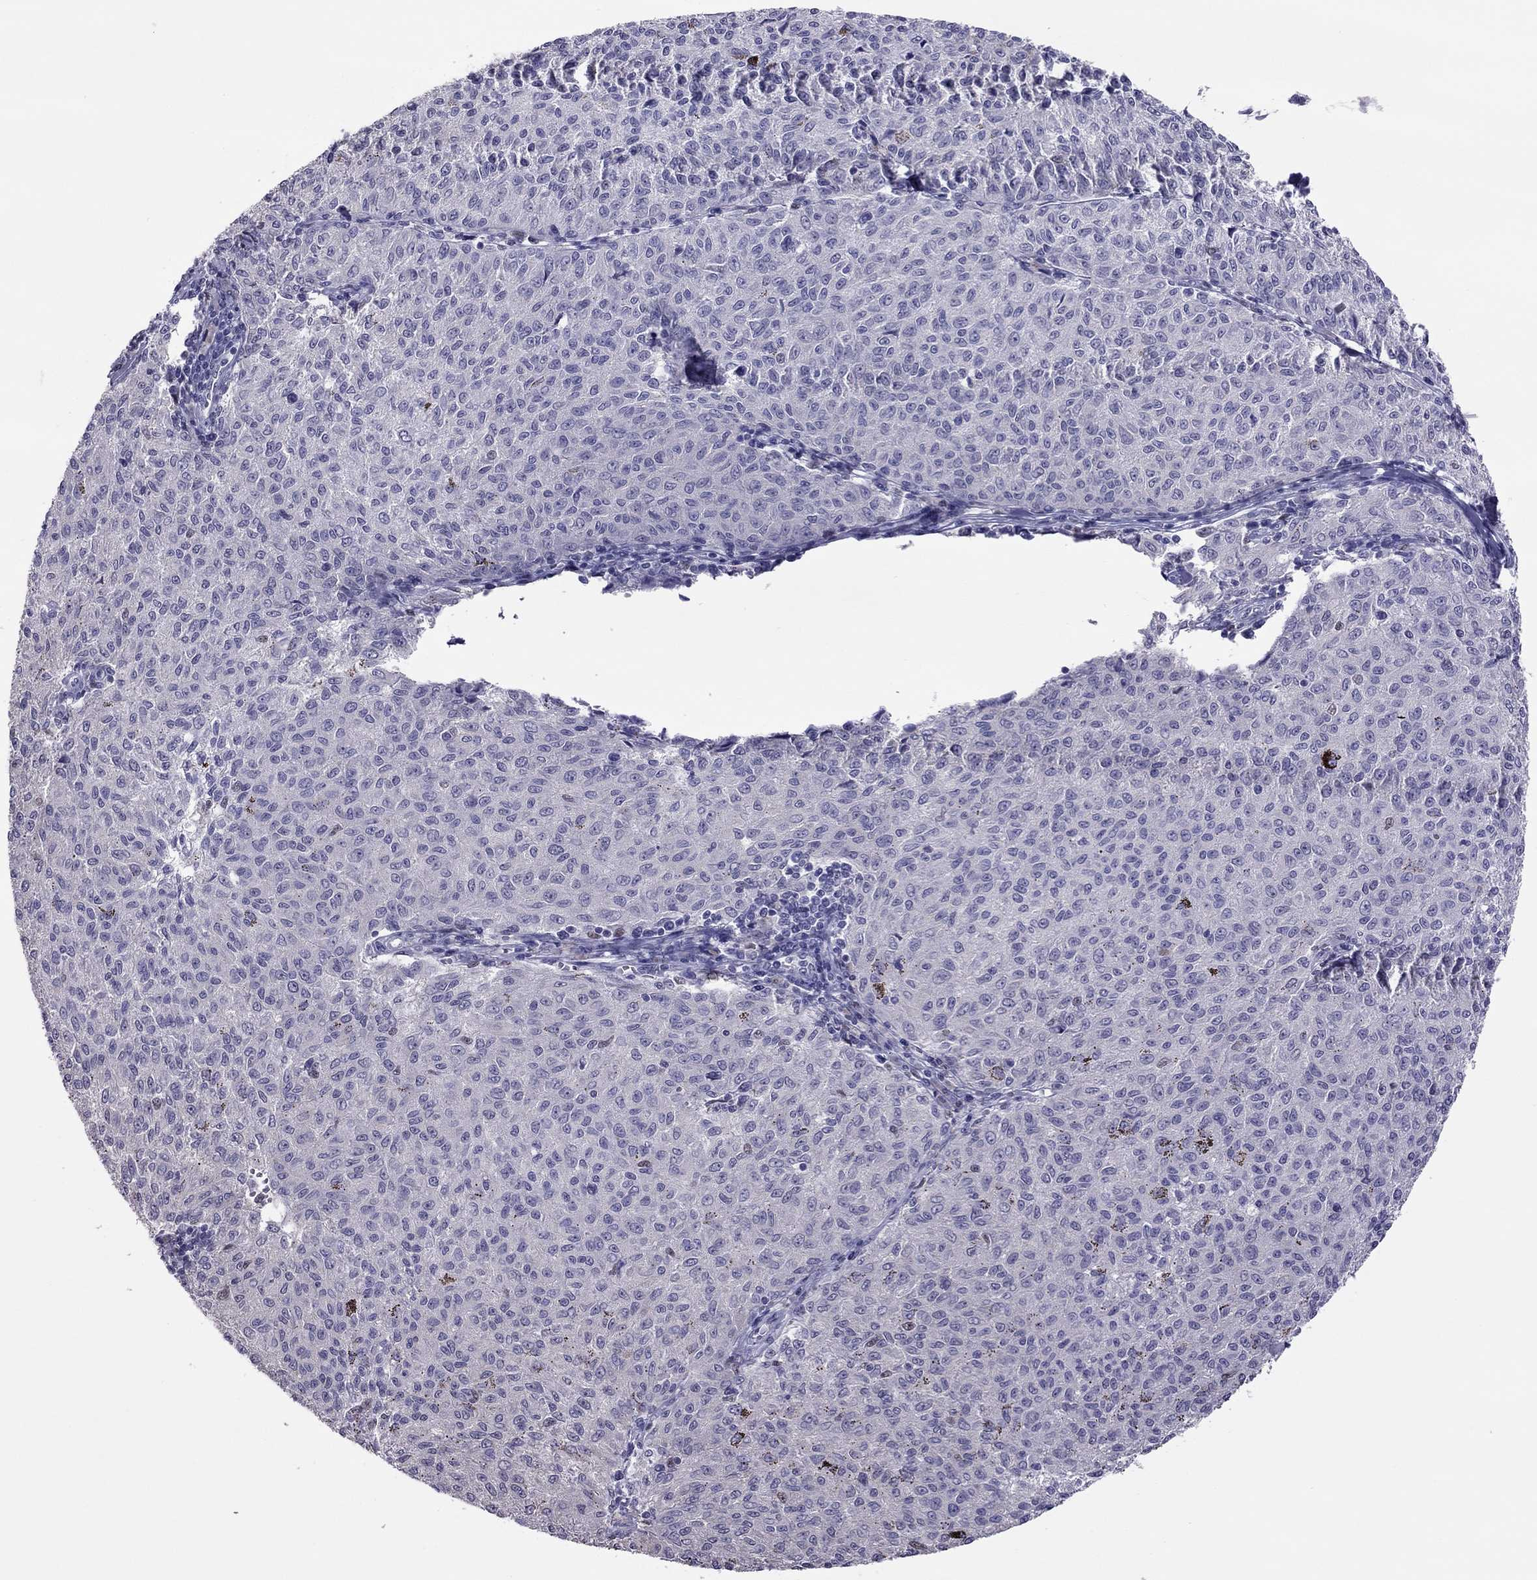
{"staining": {"intensity": "negative", "quantity": "none", "location": "none"}, "tissue": "melanoma", "cell_type": "Tumor cells", "image_type": "cancer", "snomed": [{"axis": "morphology", "description": "Malignant melanoma, NOS"}, {"axis": "topography", "description": "Skin"}], "caption": "Immunohistochemical staining of human melanoma shows no significant staining in tumor cells.", "gene": "SPINT3", "patient": {"sex": "female", "age": 72}}